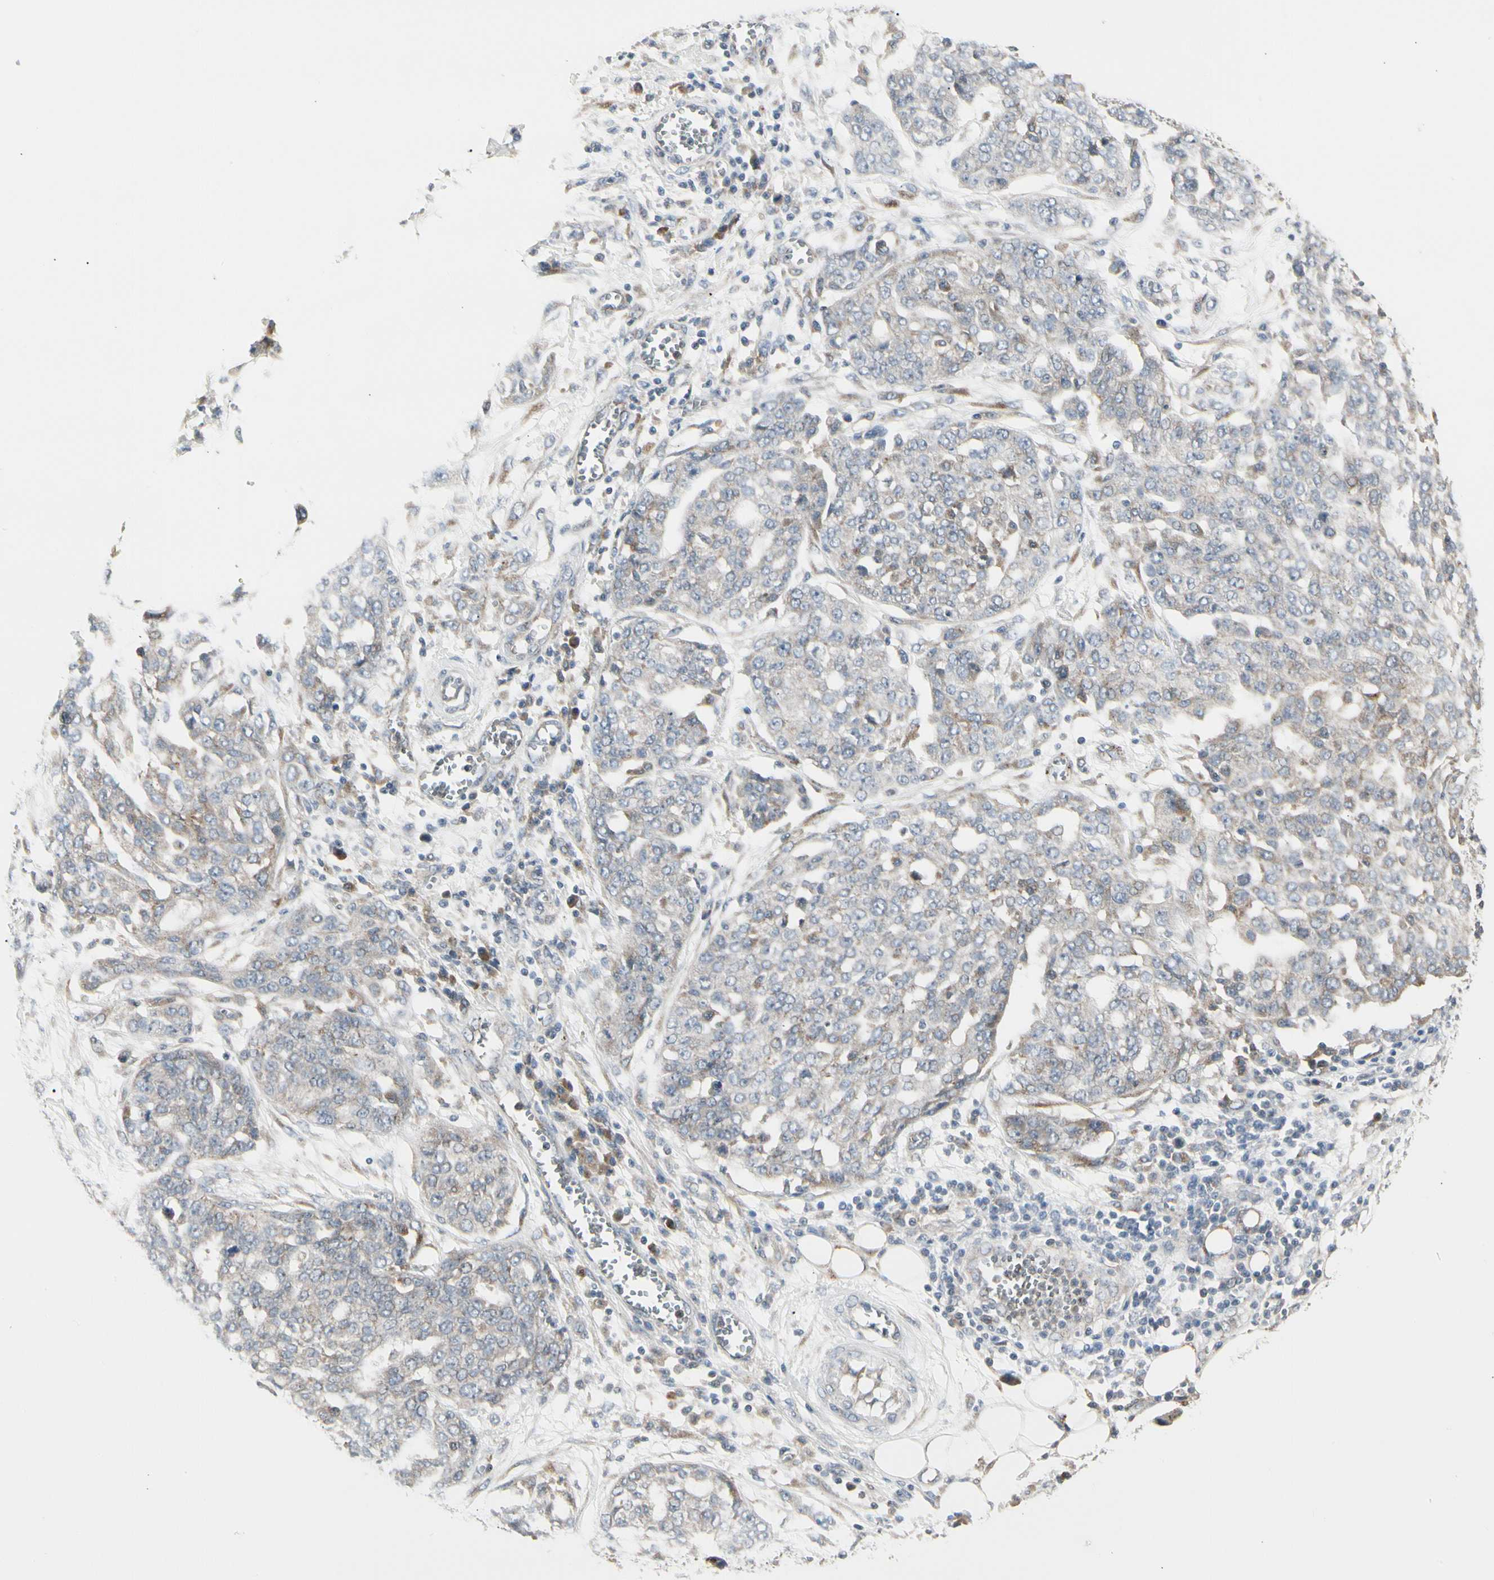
{"staining": {"intensity": "weak", "quantity": "<25%", "location": "cytoplasmic/membranous"}, "tissue": "ovarian cancer", "cell_type": "Tumor cells", "image_type": "cancer", "snomed": [{"axis": "morphology", "description": "Cystadenocarcinoma, serous, NOS"}, {"axis": "topography", "description": "Soft tissue"}, {"axis": "topography", "description": "Ovary"}], "caption": "Immunohistochemistry (IHC) micrograph of neoplastic tissue: ovarian cancer (serous cystadenocarcinoma) stained with DAB (3,3'-diaminobenzidine) exhibits no significant protein expression in tumor cells.", "gene": "GRN", "patient": {"sex": "female", "age": 57}}